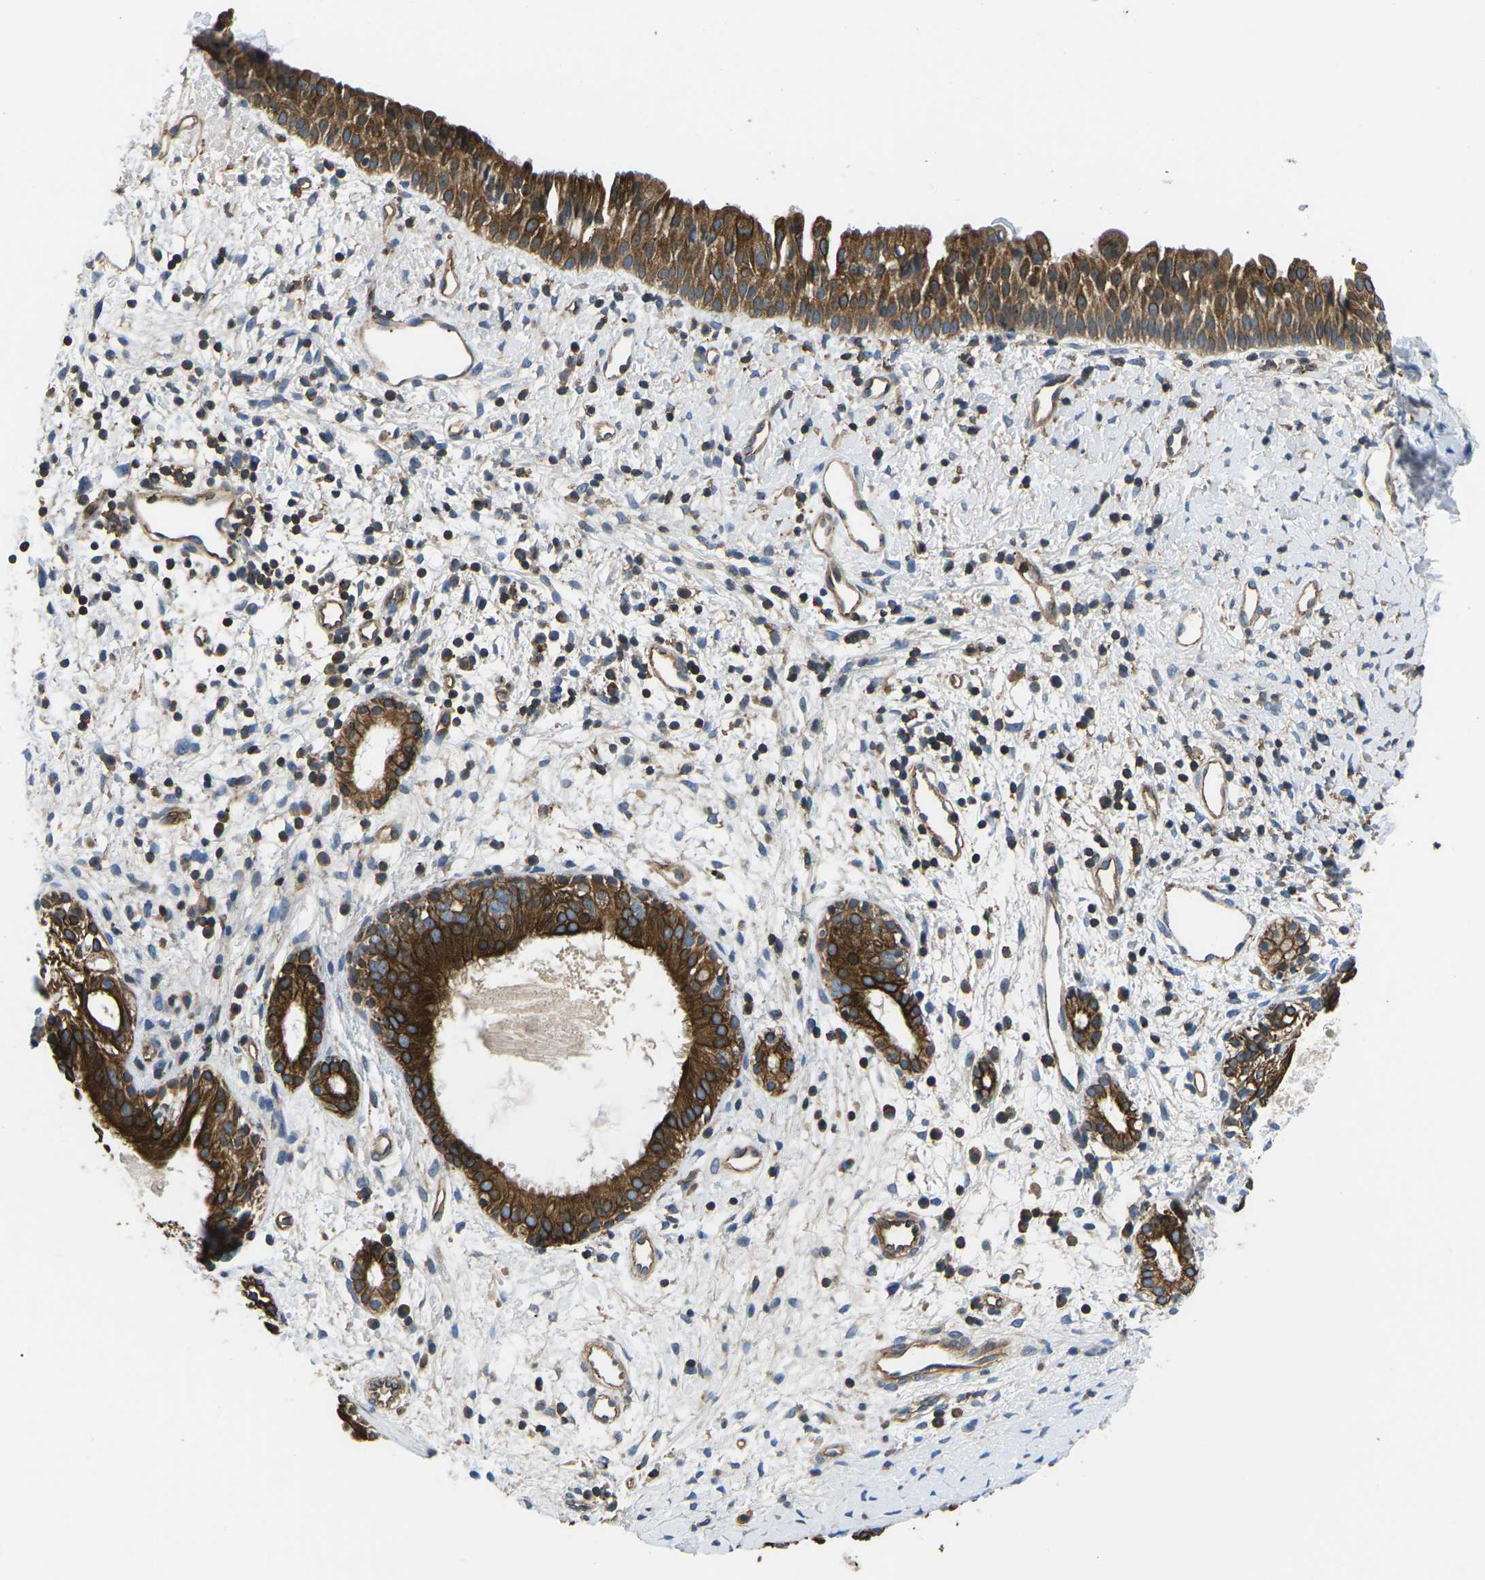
{"staining": {"intensity": "strong", "quantity": ">75%", "location": "cytoplasmic/membranous"}, "tissue": "nasopharynx", "cell_type": "Respiratory epithelial cells", "image_type": "normal", "snomed": [{"axis": "morphology", "description": "Normal tissue, NOS"}, {"axis": "topography", "description": "Nasopharynx"}], "caption": "Benign nasopharynx displays strong cytoplasmic/membranous staining in about >75% of respiratory epithelial cells.", "gene": "KCNJ15", "patient": {"sex": "male", "age": 22}}